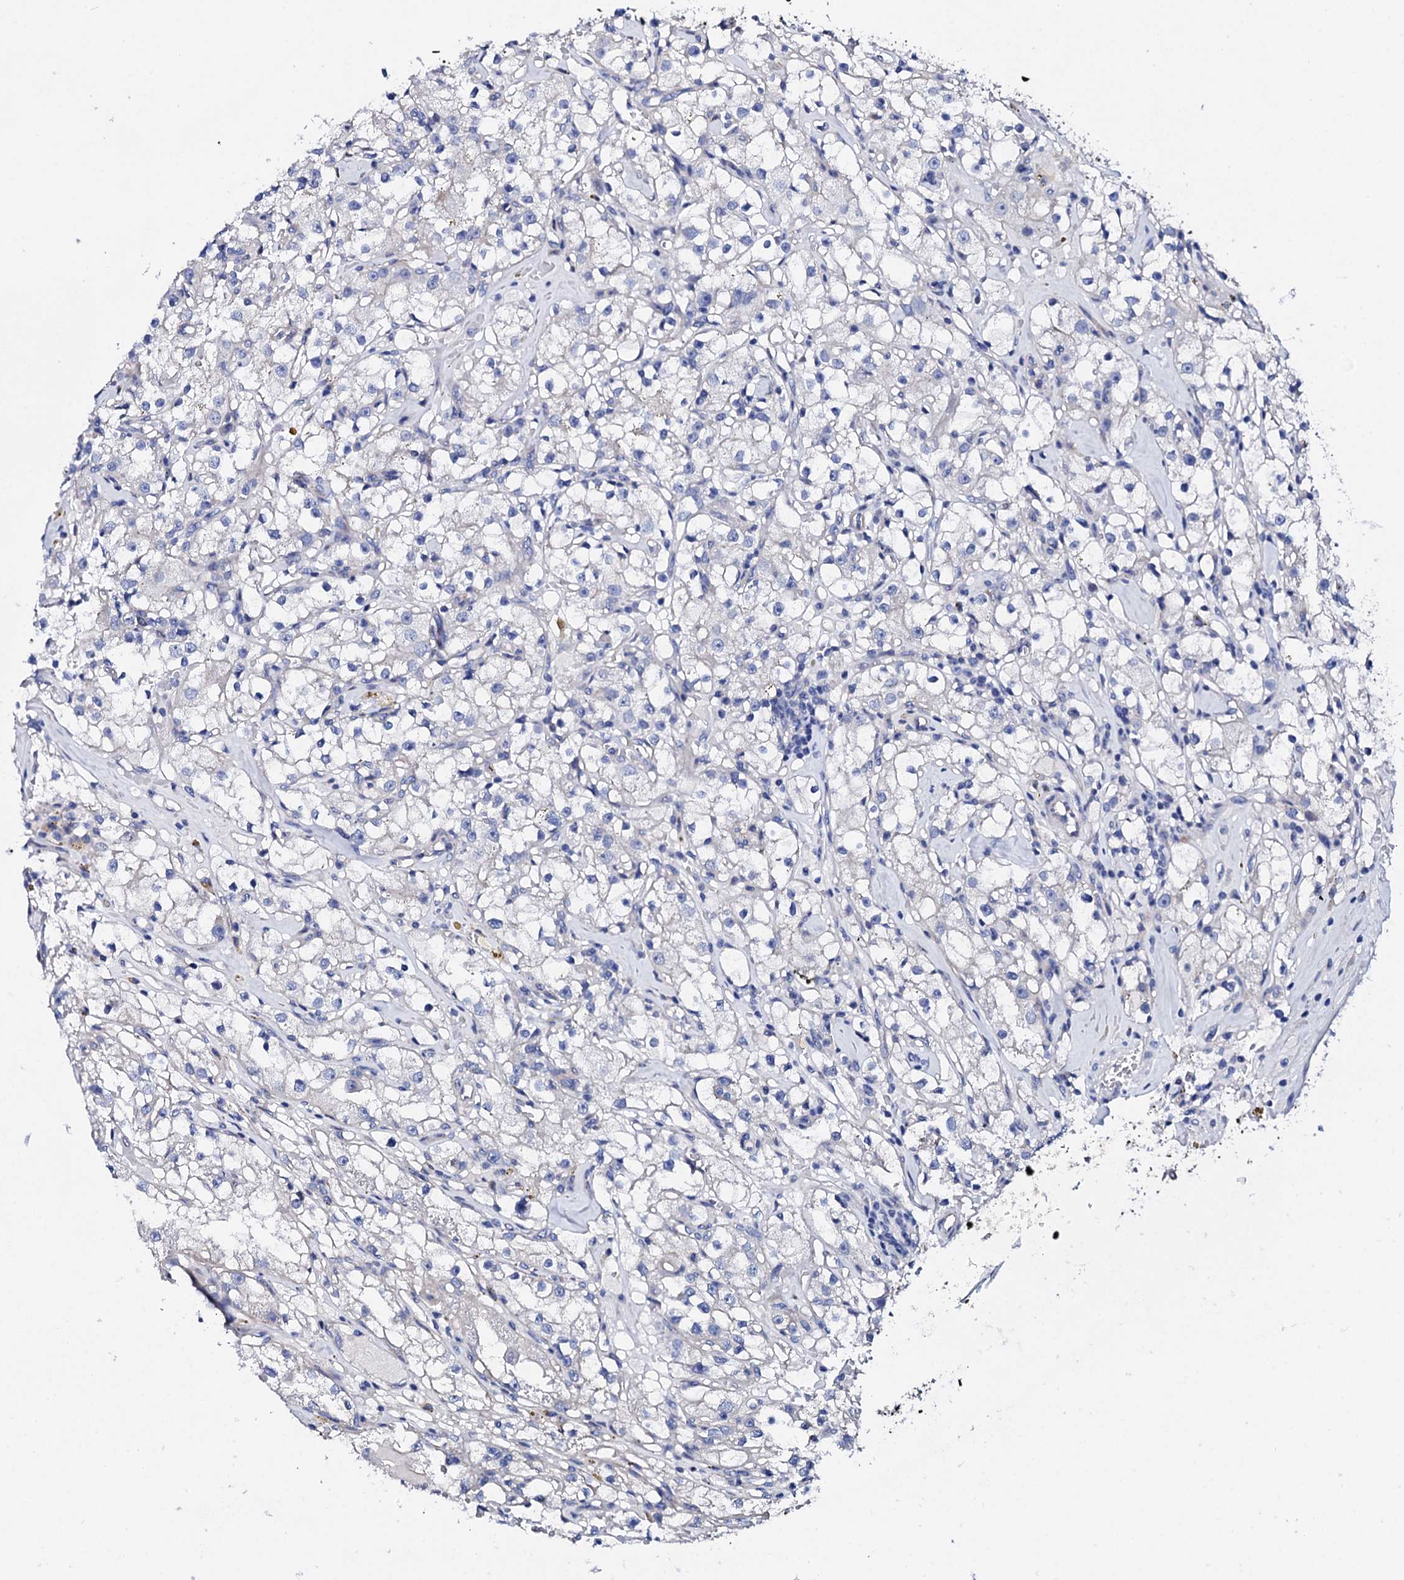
{"staining": {"intensity": "negative", "quantity": "none", "location": "none"}, "tissue": "renal cancer", "cell_type": "Tumor cells", "image_type": "cancer", "snomed": [{"axis": "morphology", "description": "Adenocarcinoma, NOS"}, {"axis": "topography", "description": "Kidney"}], "caption": "This is an immunohistochemistry histopathology image of human renal cancer (adenocarcinoma). There is no staining in tumor cells.", "gene": "TRDN", "patient": {"sex": "male", "age": 56}}